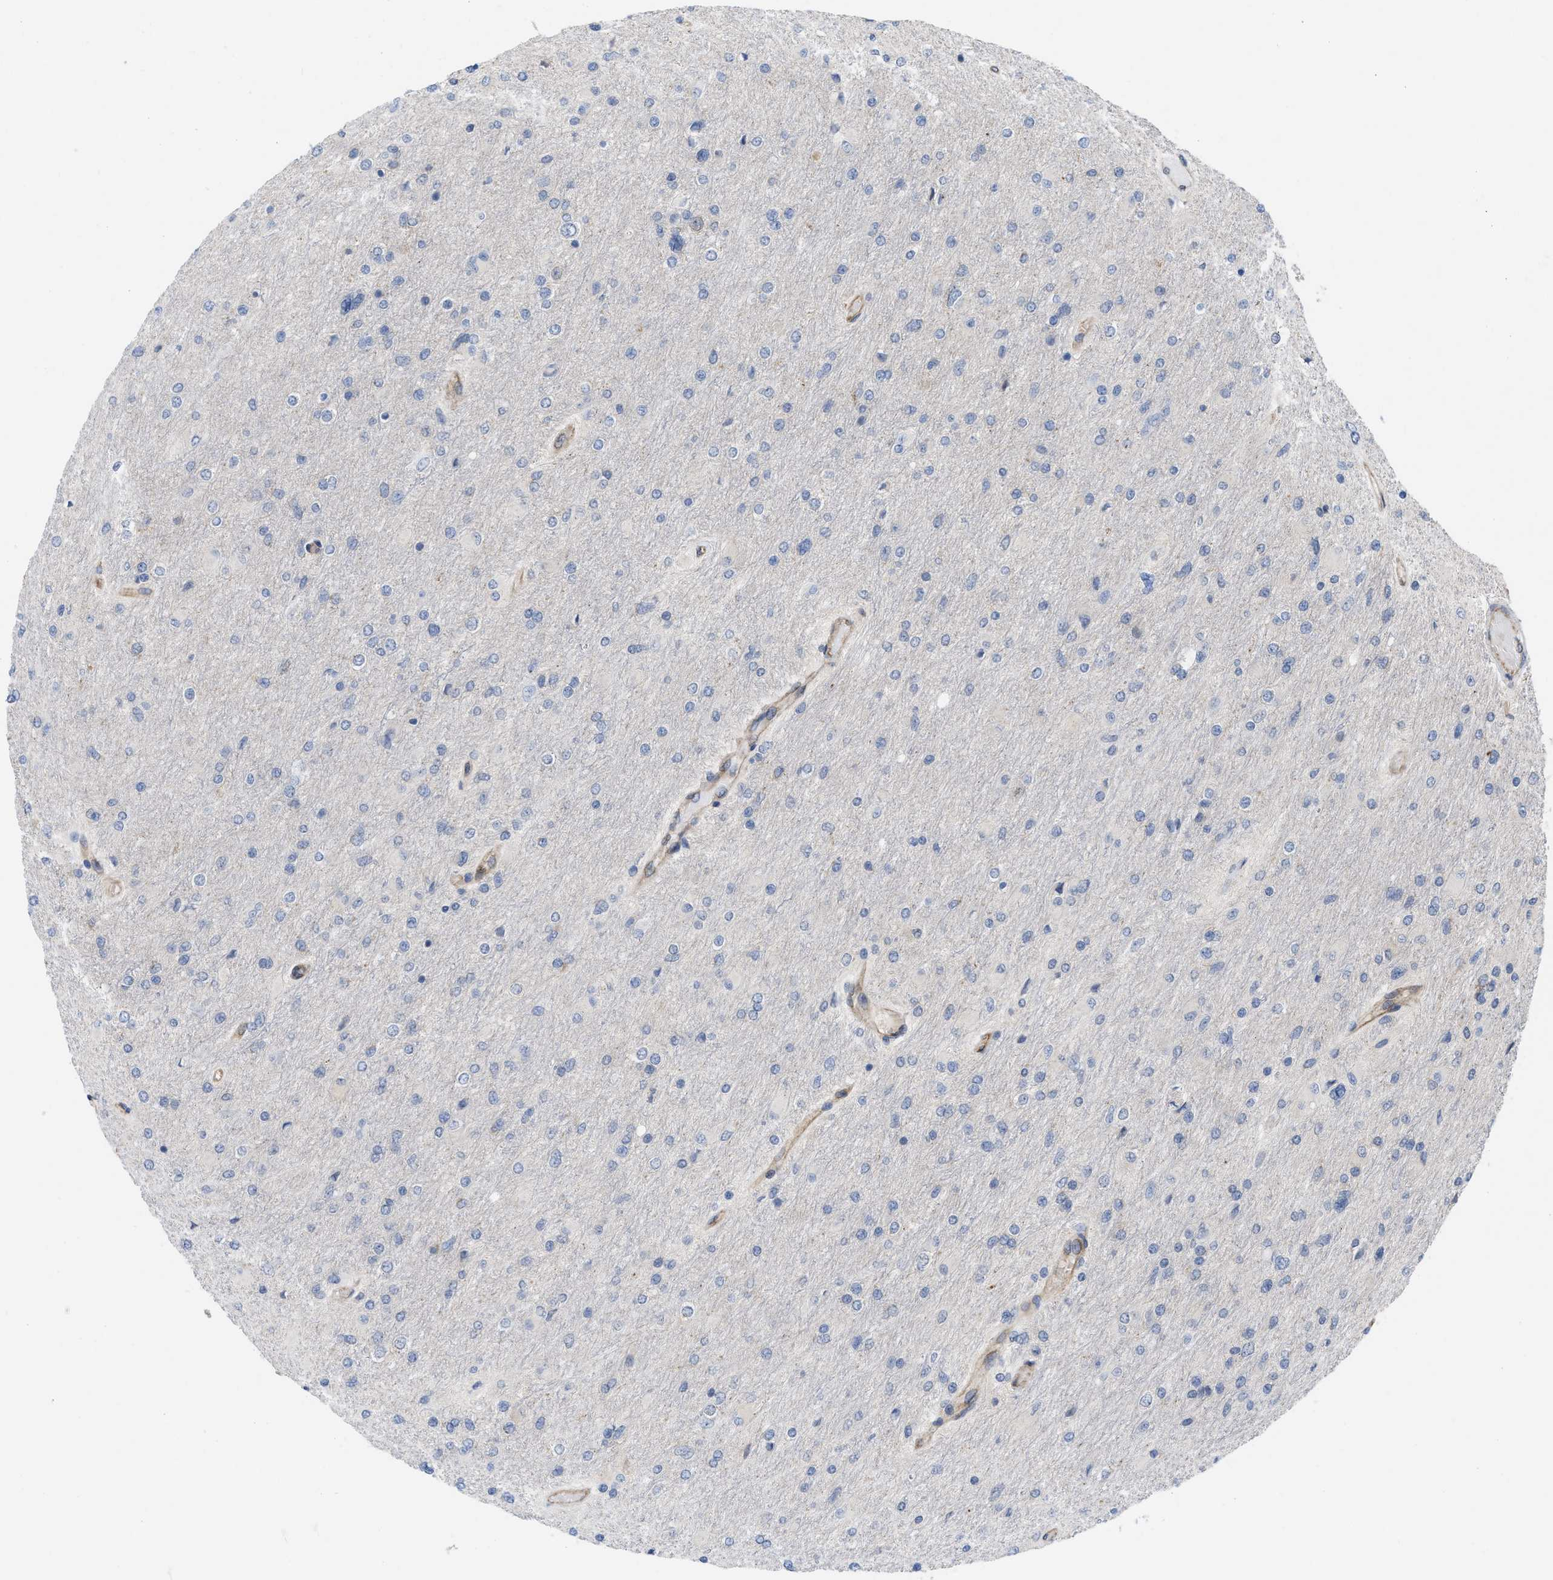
{"staining": {"intensity": "negative", "quantity": "none", "location": "none"}, "tissue": "glioma", "cell_type": "Tumor cells", "image_type": "cancer", "snomed": [{"axis": "morphology", "description": "Glioma, malignant, High grade"}, {"axis": "topography", "description": "Cerebral cortex"}], "caption": "Tumor cells are negative for brown protein staining in high-grade glioma (malignant). (Brightfield microscopy of DAB (3,3'-diaminobenzidine) immunohistochemistry at high magnification).", "gene": "EOGT", "patient": {"sex": "female", "age": 36}}